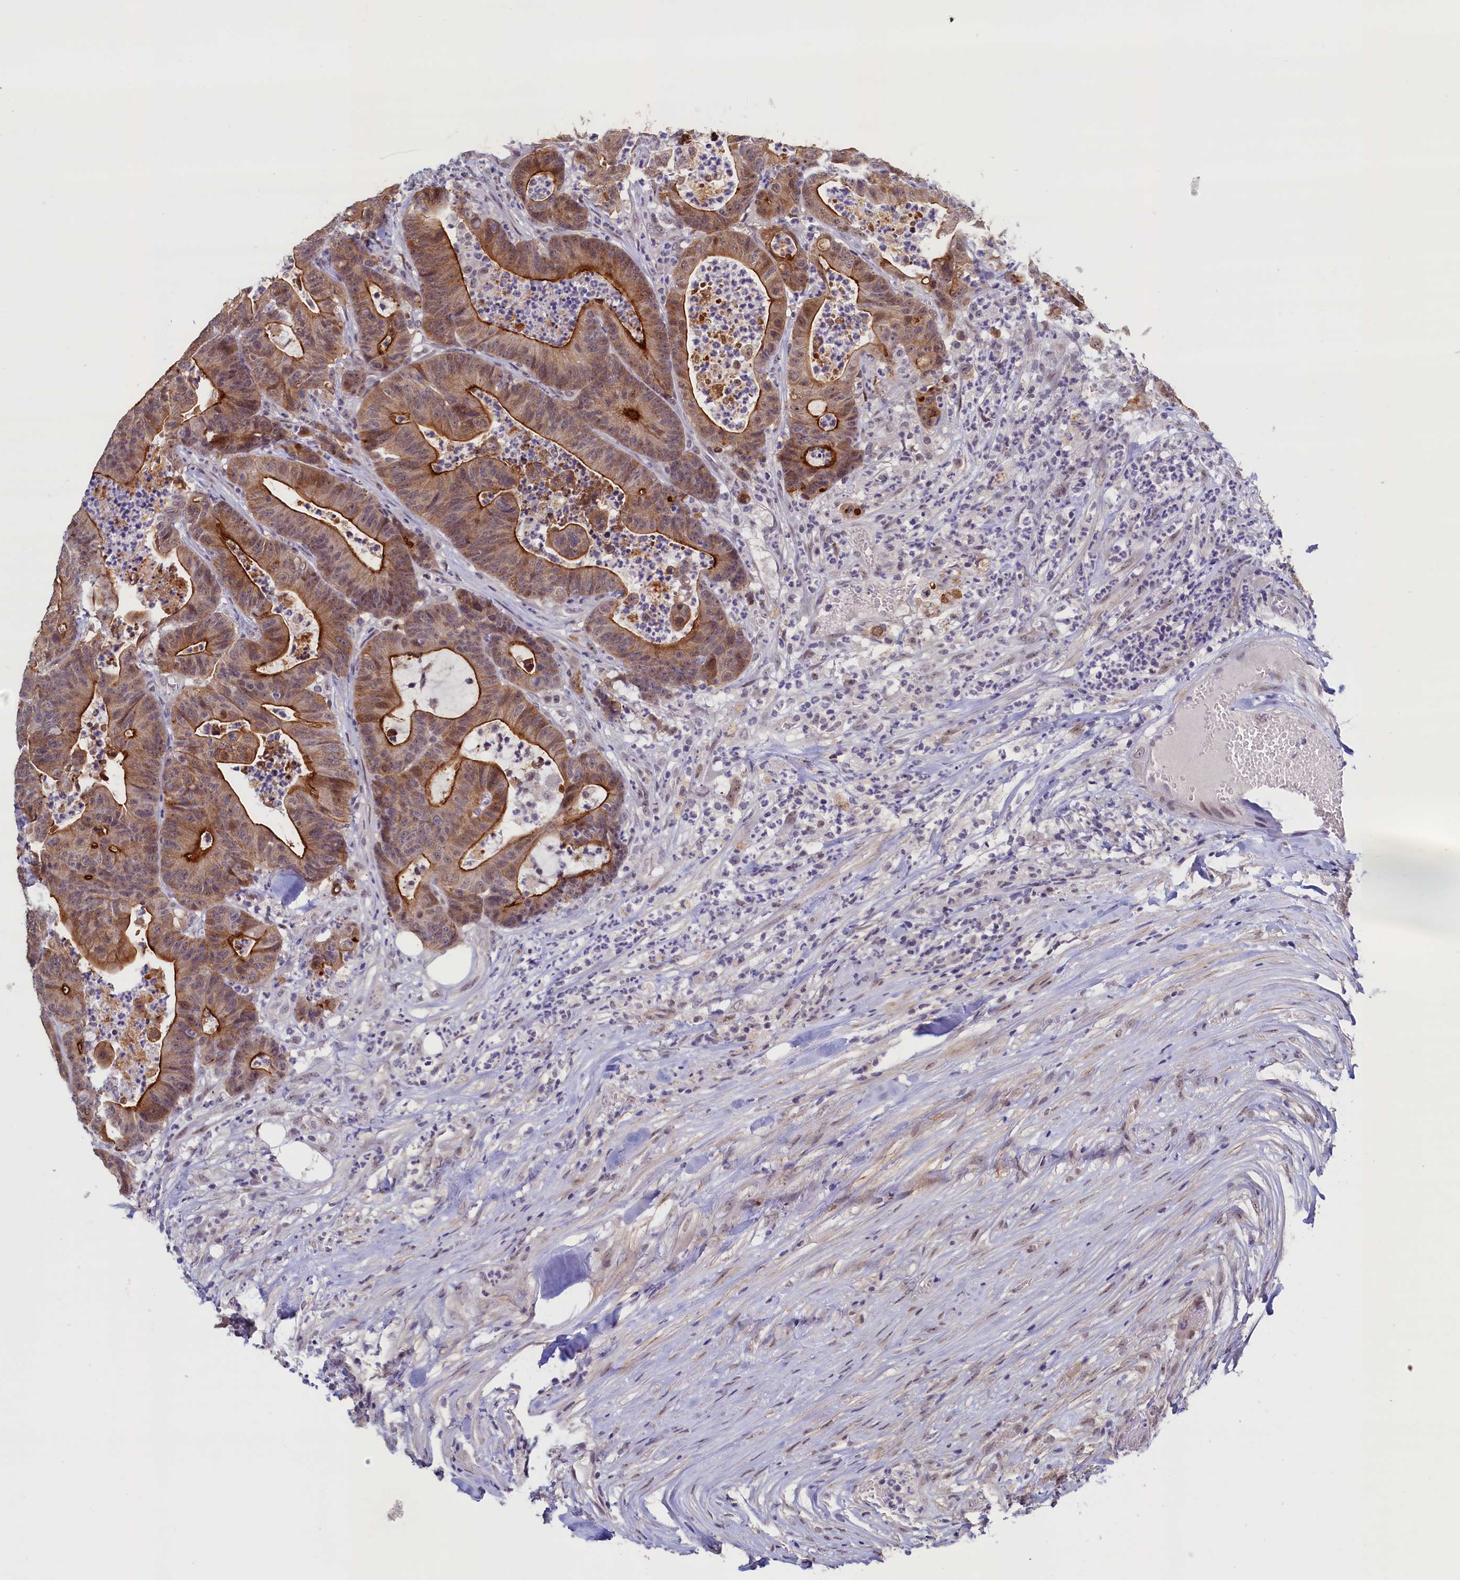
{"staining": {"intensity": "strong", "quantity": ">75%", "location": "cytoplasmic/membranous"}, "tissue": "colorectal cancer", "cell_type": "Tumor cells", "image_type": "cancer", "snomed": [{"axis": "morphology", "description": "Adenocarcinoma, NOS"}, {"axis": "topography", "description": "Colon"}], "caption": "A high-resolution micrograph shows IHC staining of colorectal cancer (adenocarcinoma), which reveals strong cytoplasmic/membranous expression in about >75% of tumor cells.", "gene": "PACSIN3", "patient": {"sex": "female", "age": 84}}